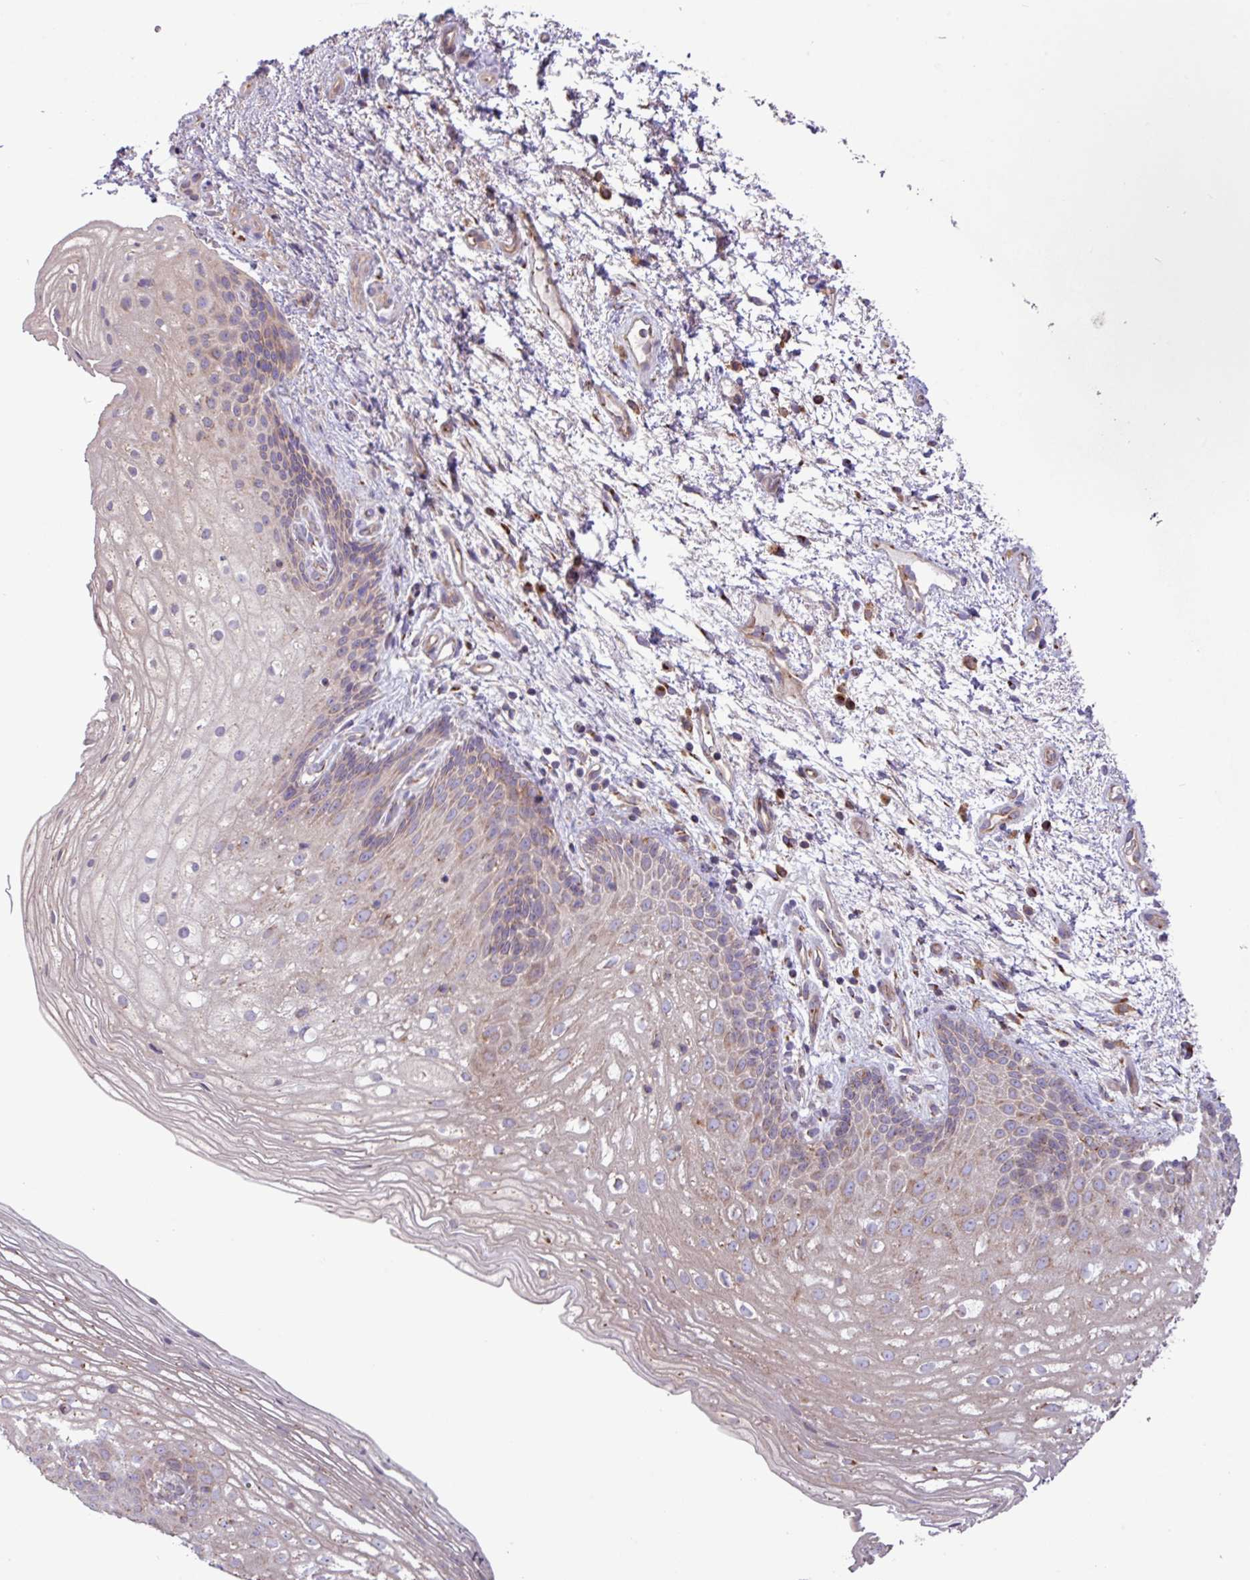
{"staining": {"intensity": "weak", "quantity": "25%-75%", "location": "cytoplasmic/membranous"}, "tissue": "vagina", "cell_type": "Squamous epithelial cells", "image_type": "normal", "snomed": [{"axis": "morphology", "description": "Normal tissue, NOS"}, {"axis": "topography", "description": "Vagina"}], "caption": "This image exhibits immunohistochemistry staining of unremarkable vagina, with low weak cytoplasmic/membranous positivity in approximately 25%-75% of squamous epithelial cells.", "gene": "RAB19", "patient": {"sex": "female", "age": 47}}